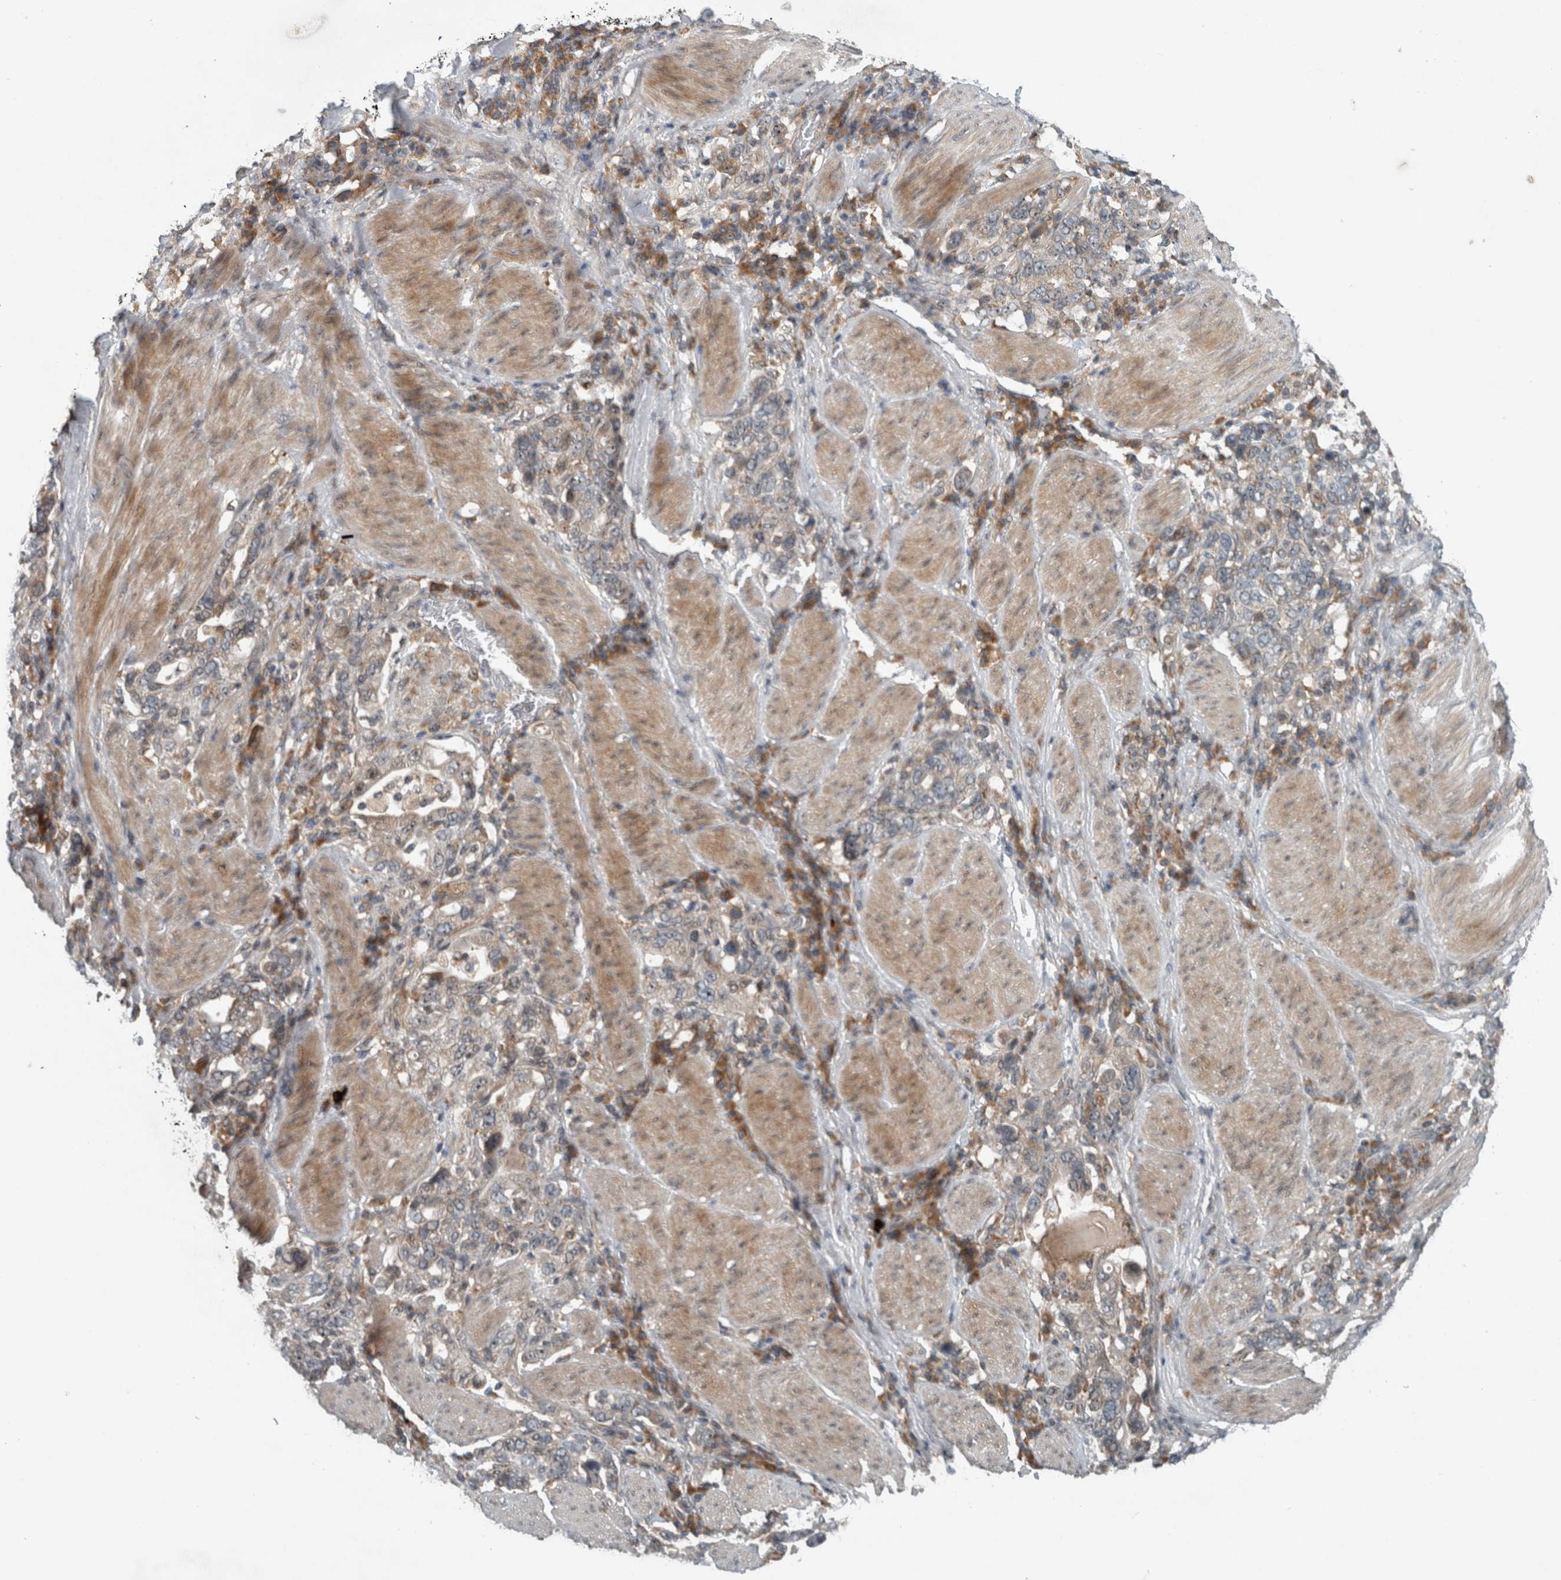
{"staining": {"intensity": "weak", "quantity": "25%-75%", "location": "cytoplasmic/membranous"}, "tissue": "stomach cancer", "cell_type": "Tumor cells", "image_type": "cancer", "snomed": [{"axis": "morphology", "description": "Adenocarcinoma, NOS"}, {"axis": "topography", "description": "Stomach, upper"}], "caption": "This is a micrograph of immunohistochemistry (IHC) staining of stomach cancer, which shows weak expression in the cytoplasmic/membranous of tumor cells.", "gene": "GPR137B", "patient": {"sex": "male", "age": 62}}